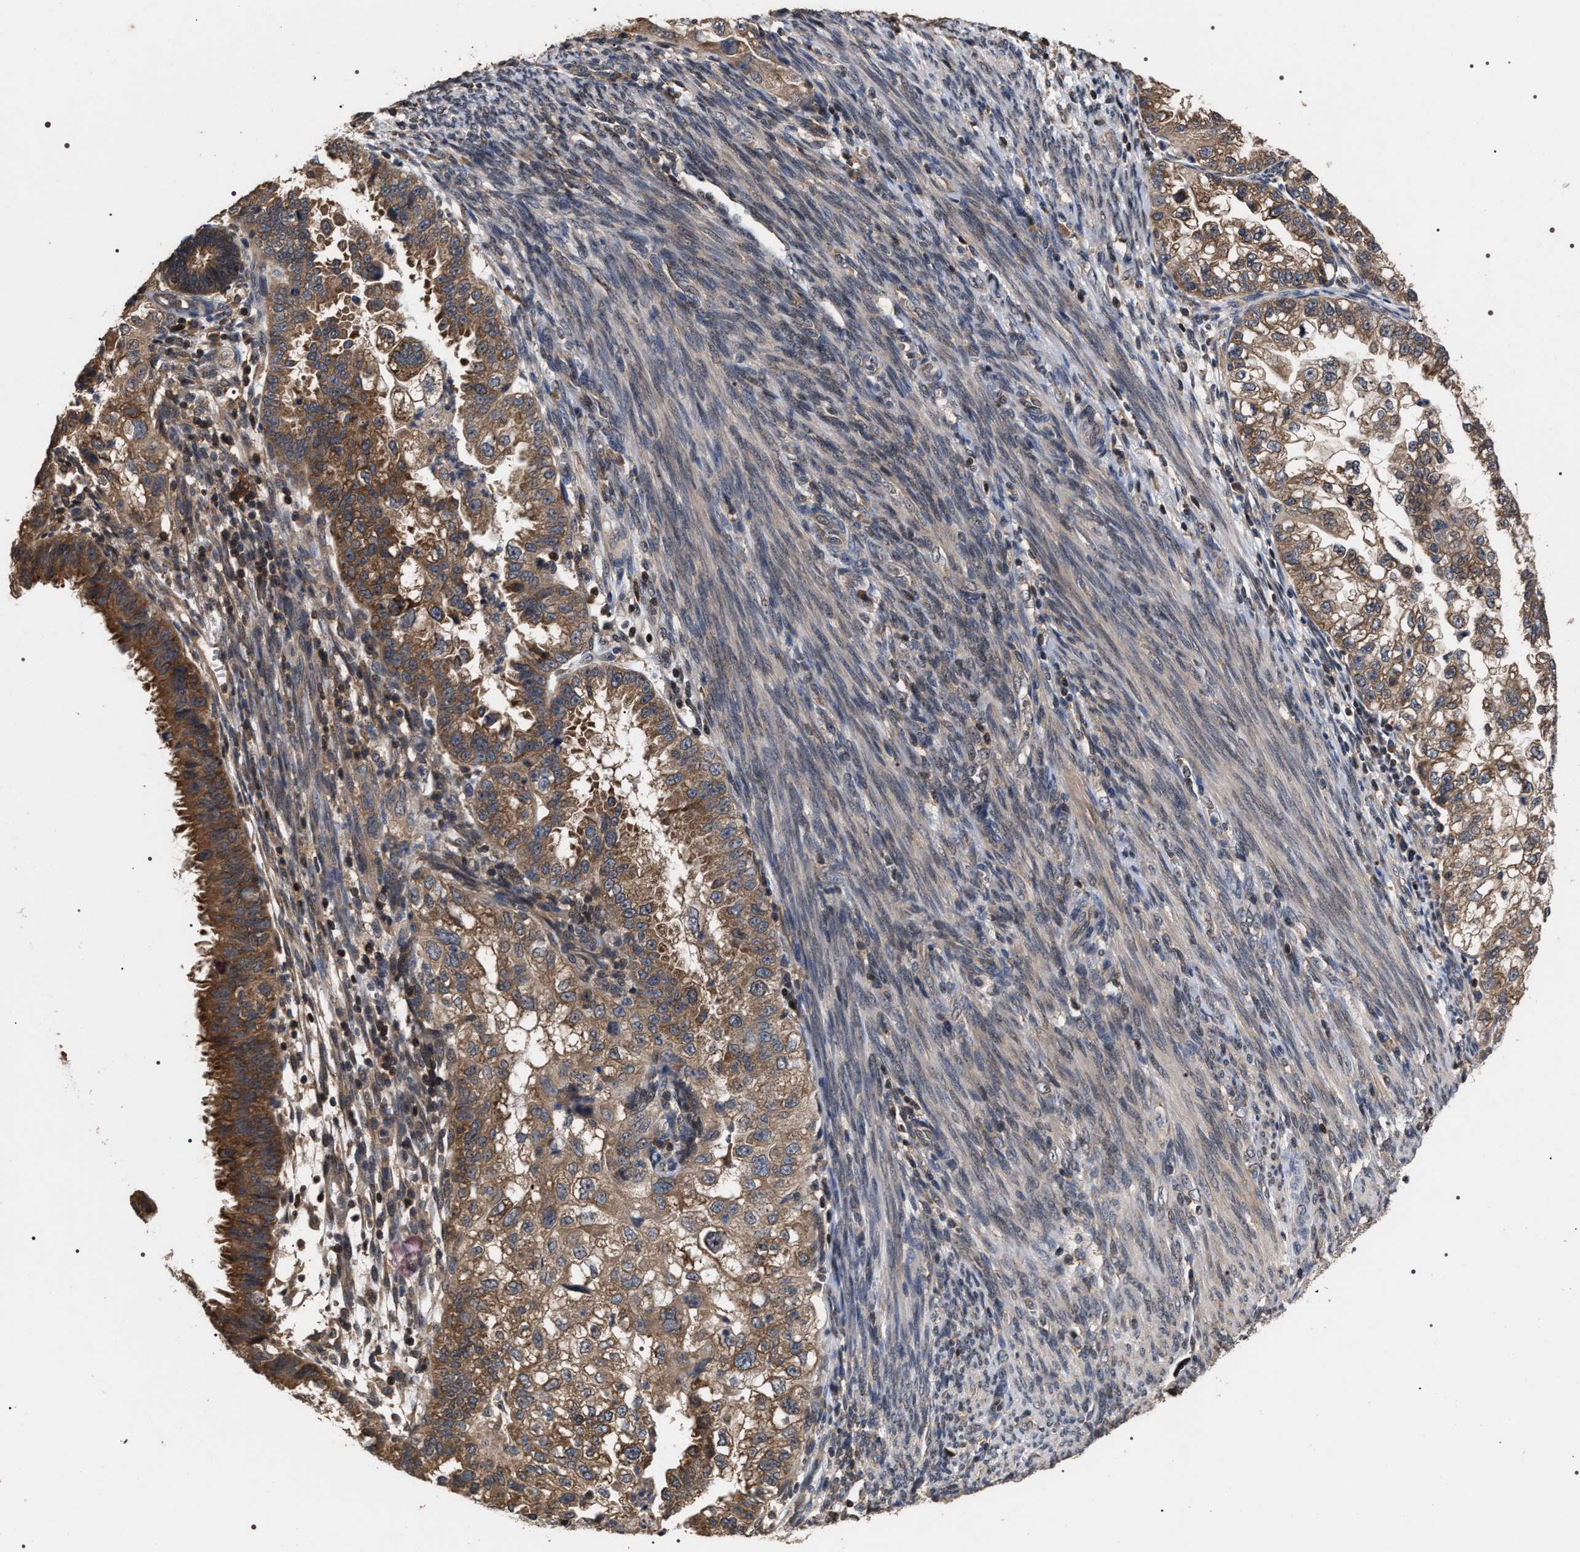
{"staining": {"intensity": "moderate", "quantity": ">75%", "location": "cytoplasmic/membranous"}, "tissue": "endometrial cancer", "cell_type": "Tumor cells", "image_type": "cancer", "snomed": [{"axis": "morphology", "description": "Adenocarcinoma, NOS"}, {"axis": "topography", "description": "Endometrium"}], "caption": "Immunohistochemistry (IHC) of adenocarcinoma (endometrial) exhibits medium levels of moderate cytoplasmic/membranous positivity in about >75% of tumor cells. Nuclei are stained in blue.", "gene": "UPF3A", "patient": {"sex": "female", "age": 85}}